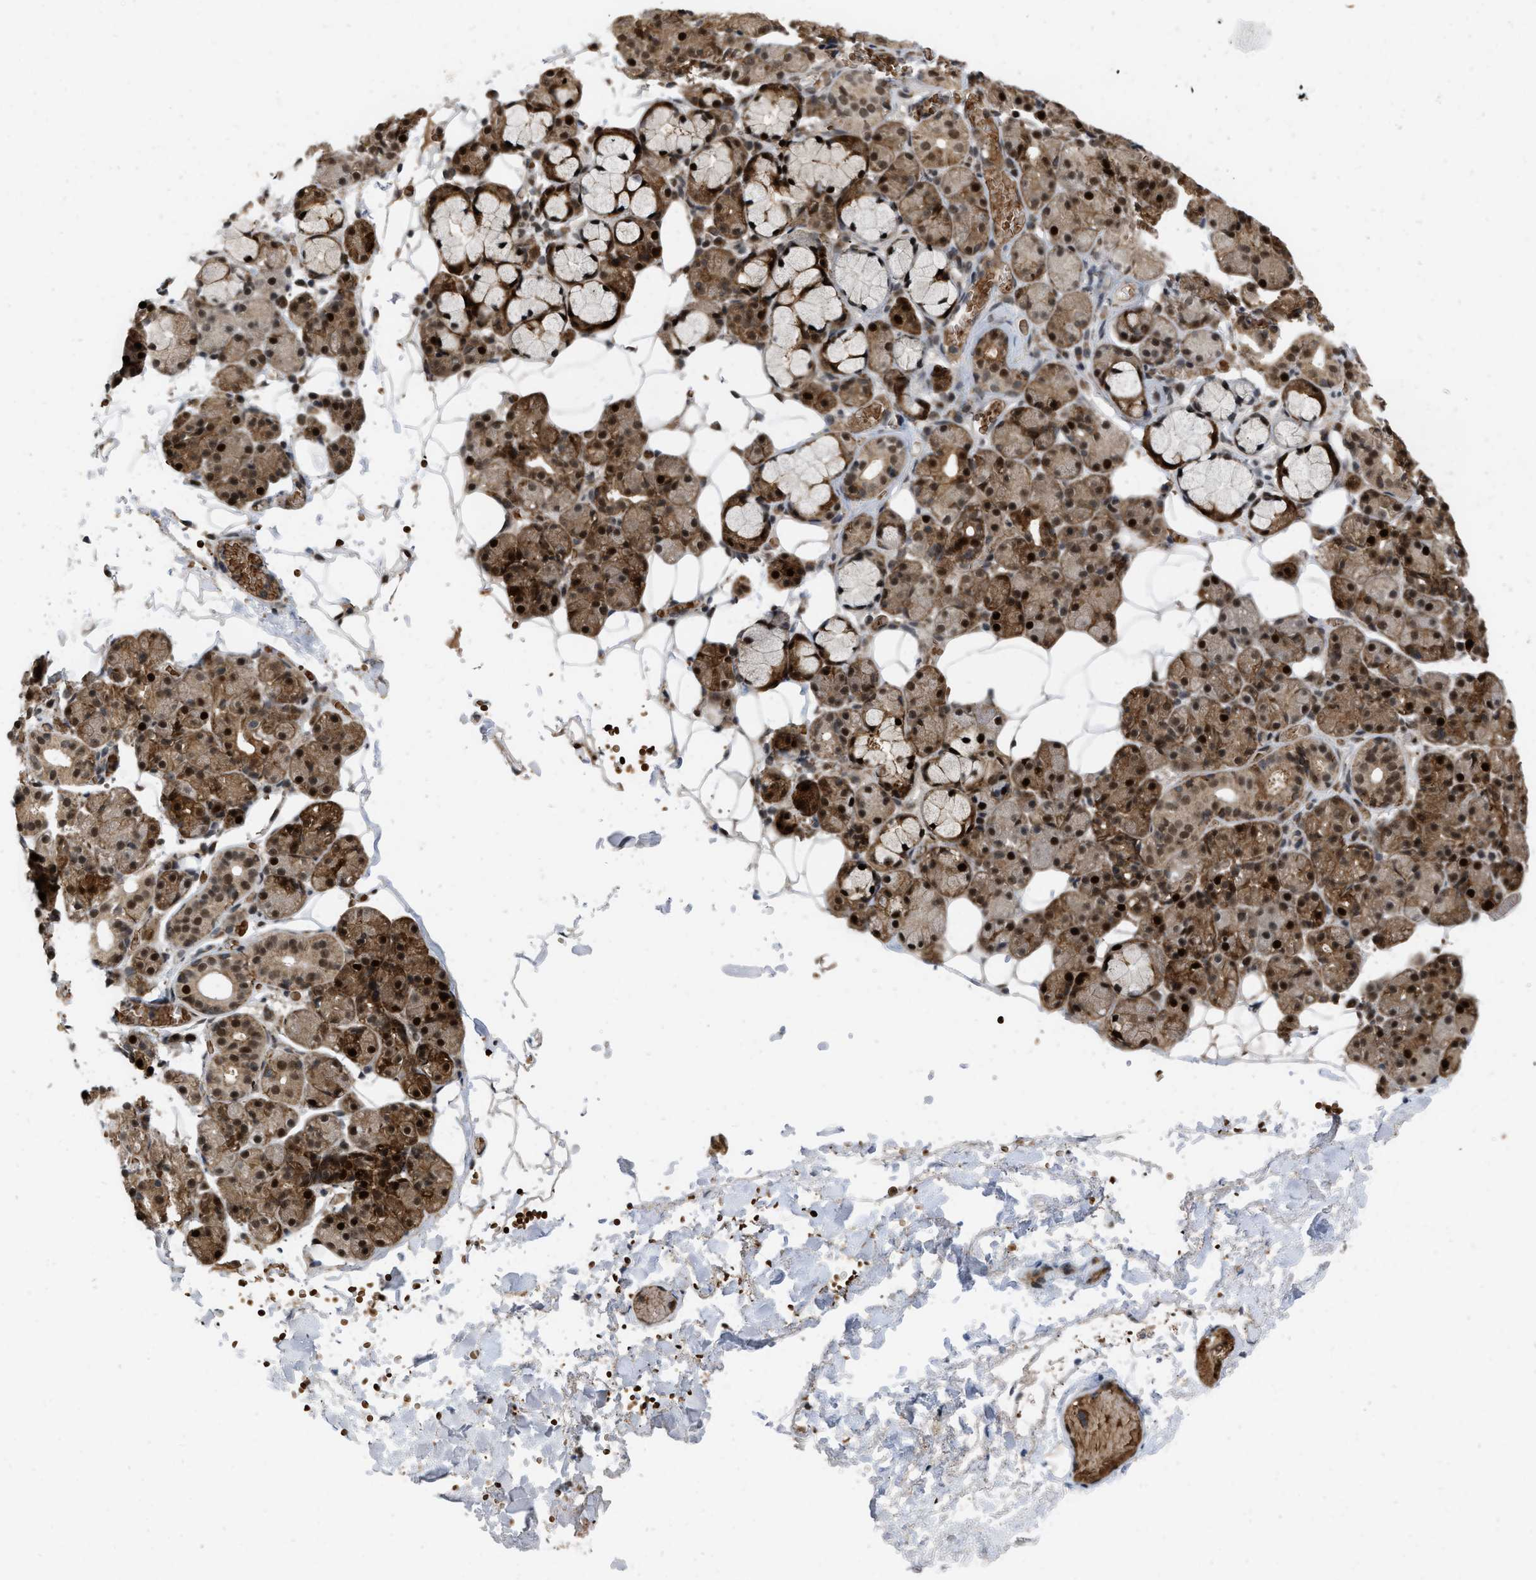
{"staining": {"intensity": "strong", "quantity": ">75%", "location": "cytoplasmic/membranous,nuclear"}, "tissue": "salivary gland", "cell_type": "Glandular cells", "image_type": "normal", "snomed": [{"axis": "morphology", "description": "Normal tissue, NOS"}, {"axis": "topography", "description": "Salivary gland"}], "caption": "Human salivary gland stained for a protein (brown) demonstrates strong cytoplasmic/membranous,nuclear positive positivity in approximately >75% of glandular cells.", "gene": "ANKRD11", "patient": {"sex": "male", "age": 63}}